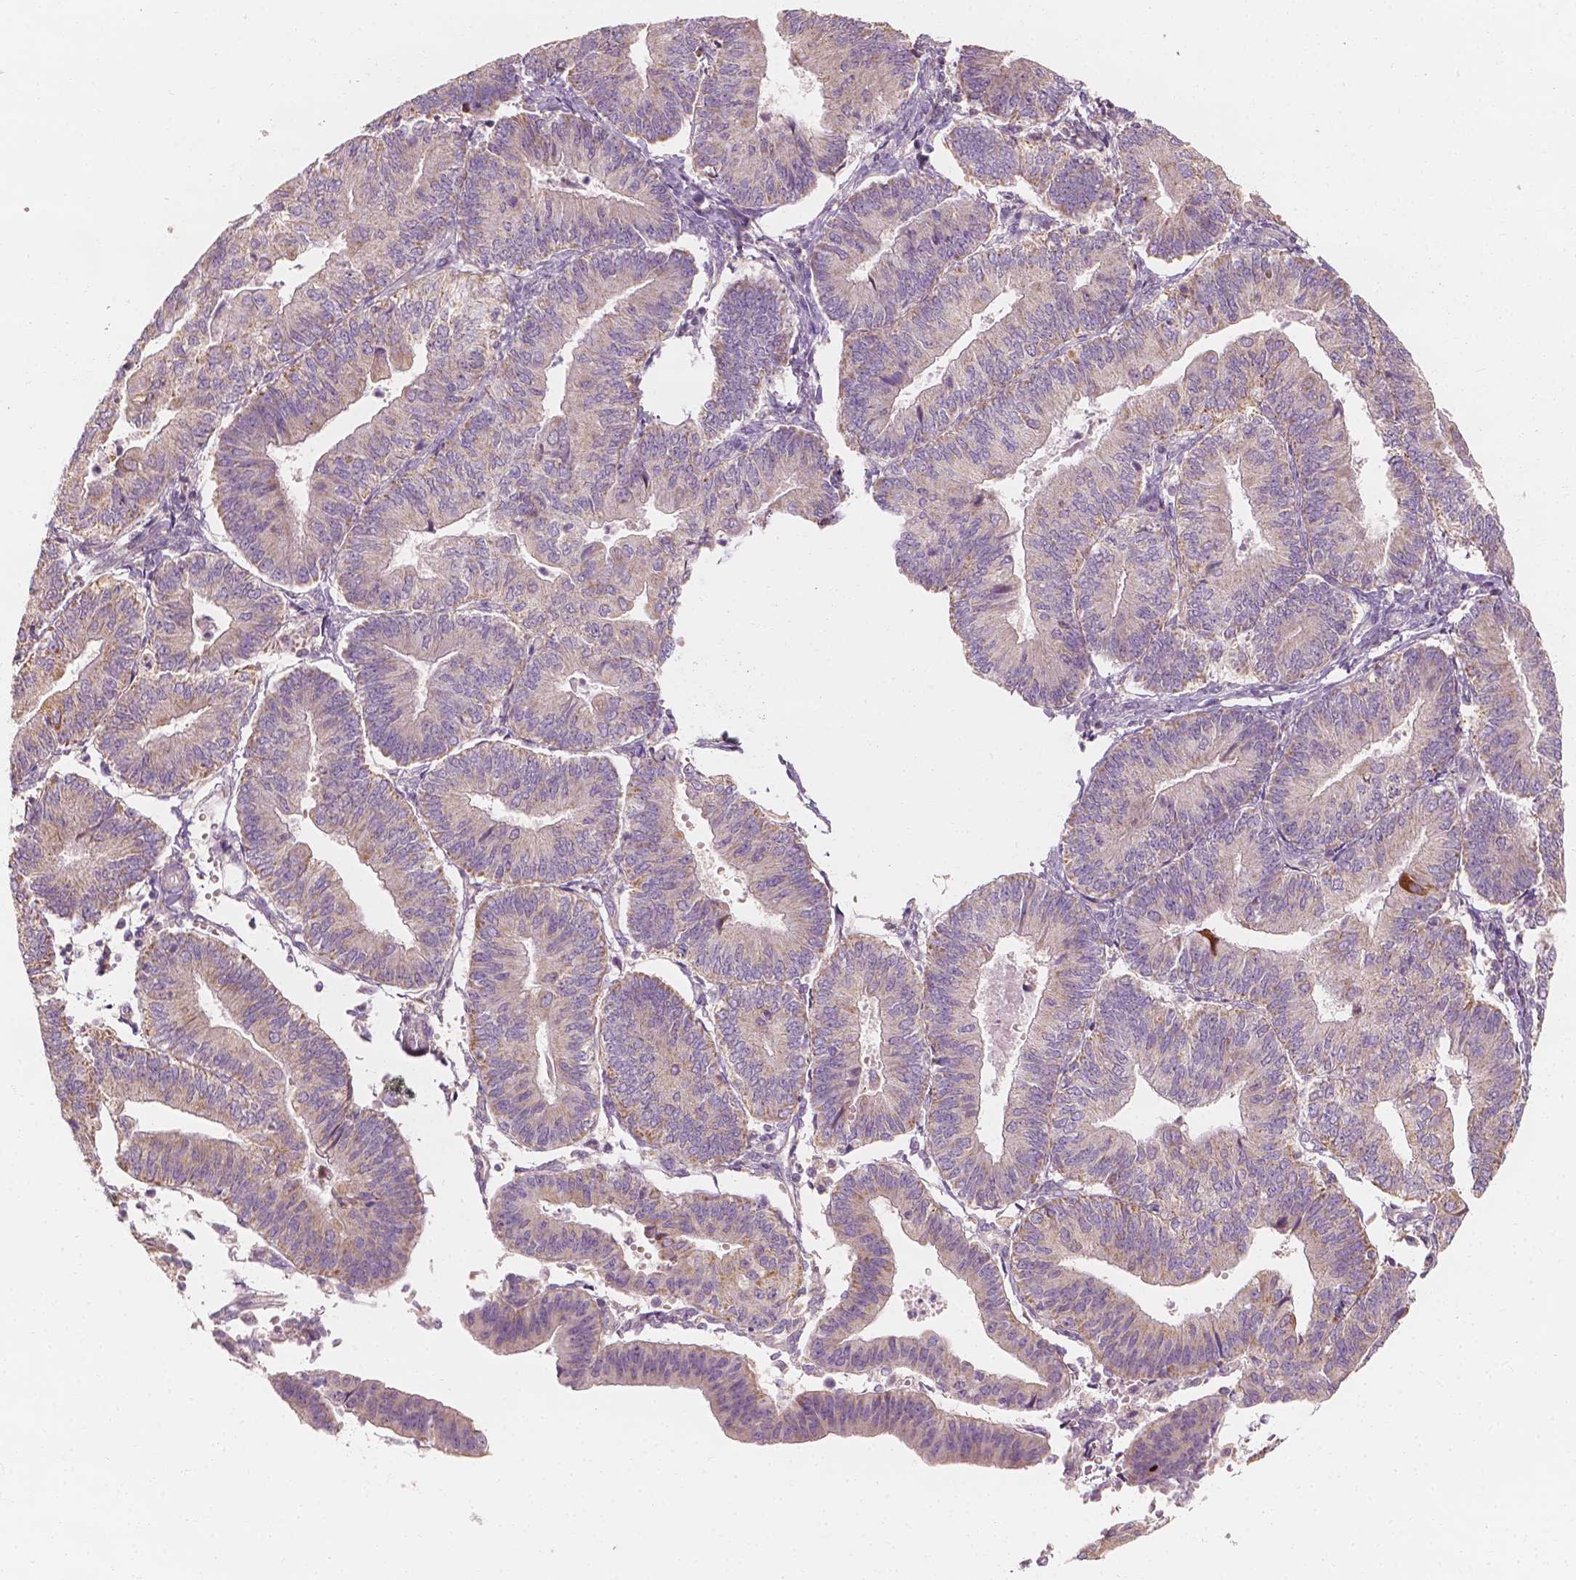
{"staining": {"intensity": "weak", "quantity": "25%-75%", "location": "cytoplasmic/membranous"}, "tissue": "endometrial cancer", "cell_type": "Tumor cells", "image_type": "cancer", "snomed": [{"axis": "morphology", "description": "Adenocarcinoma, NOS"}, {"axis": "topography", "description": "Endometrium"}], "caption": "Human endometrial cancer (adenocarcinoma) stained with a brown dye shows weak cytoplasmic/membranous positive expression in about 25%-75% of tumor cells.", "gene": "SHPK", "patient": {"sex": "female", "age": 65}}